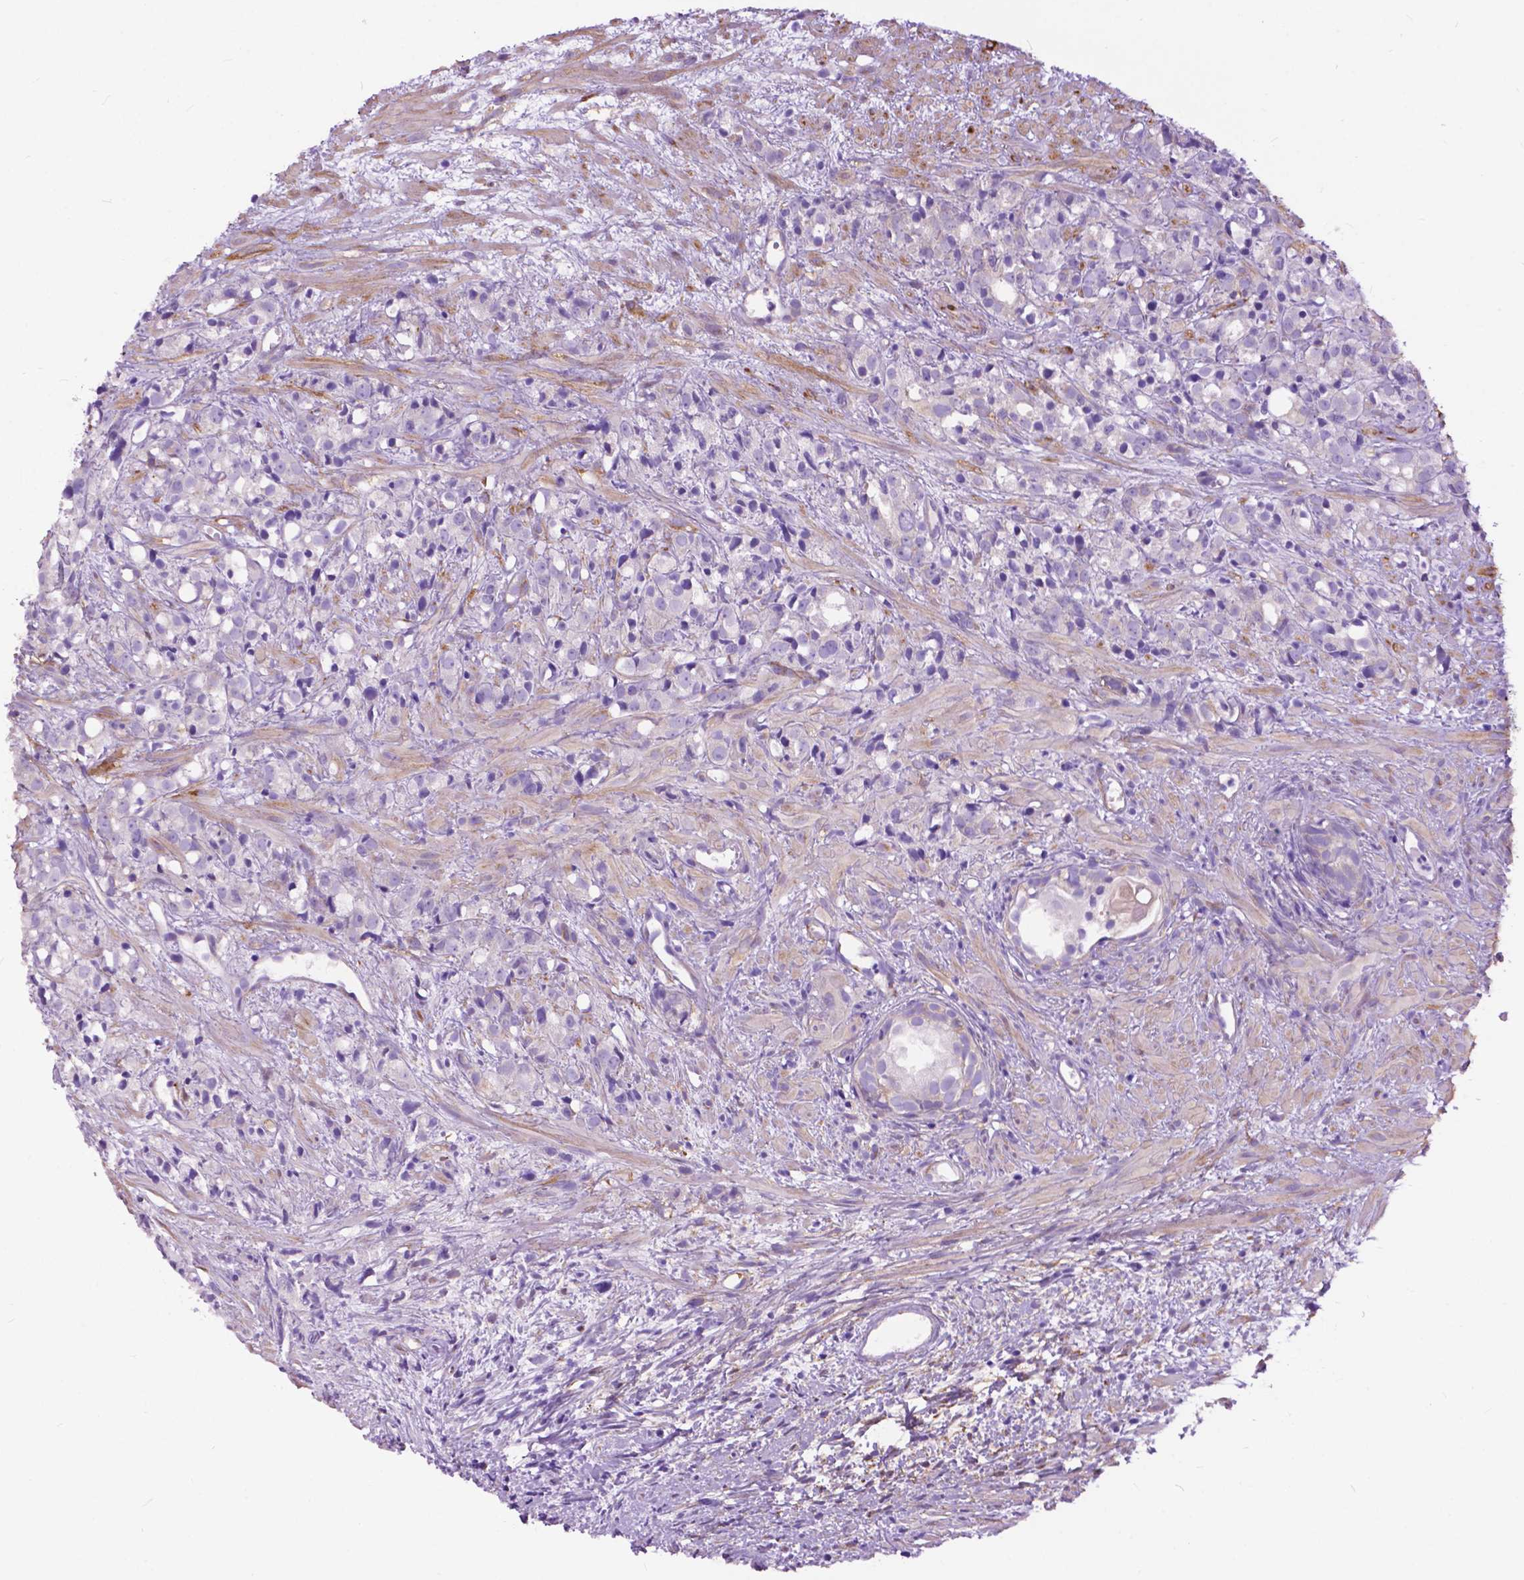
{"staining": {"intensity": "negative", "quantity": "none", "location": "none"}, "tissue": "prostate cancer", "cell_type": "Tumor cells", "image_type": "cancer", "snomed": [{"axis": "morphology", "description": "Adenocarcinoma, High grade"}, {"axis": "topography", "description": "Prostate"}], "caption": "A high-resolution micrograph shows immunohistochemistry staining of prostate adenocarcinoma (high-grade), which displays no significant expression in tumor cells.", "gene": "PCDHA12", "patient": {"sex": "male", "age": 79}}